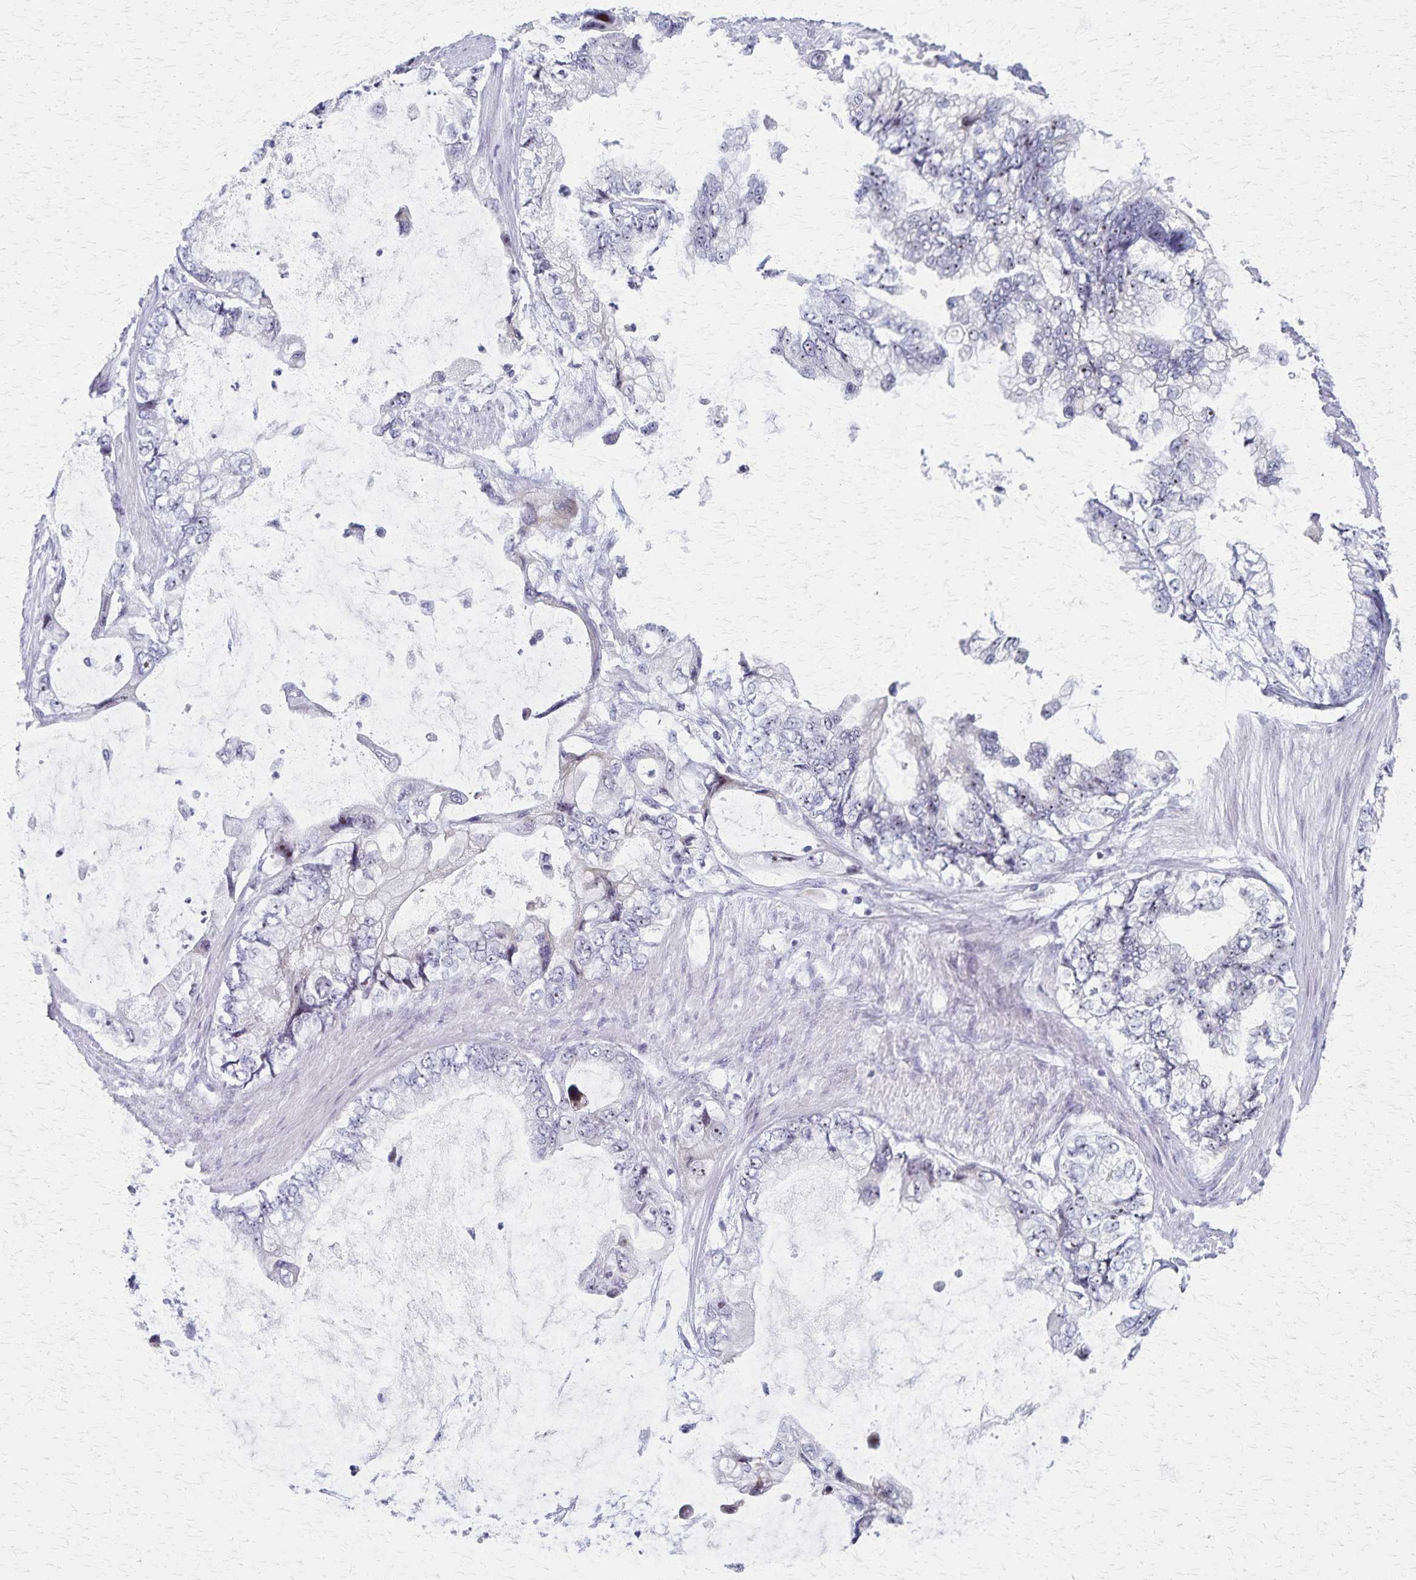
{"staining": {"intensity": "negative", "quantity": "none", "location": "none"}, "tissue": "stomach cancer", "cell_type": "Tumor cells", "image_type": "cancer", "snomed": [{"axis": "morphology", "description": "Adenocarcinoma, NOS"}, {"axis": "topography", "description": "Pancreas"}, {"axis": "topography", "description": "Stomach, upper"}, {"axis": "topography", "description": "Stomach"}], "caption": "IHC micrograph of stomach cancer stained for a protein (brown), which exhibits no expression in tumor cells. (DAB (3,3'-diaminobenzidine) immunohistochemistry visualized using brightfield microscopy, high magnification).", "gene": "DLK2", "patient": {"sex": "male", "age": 77}}